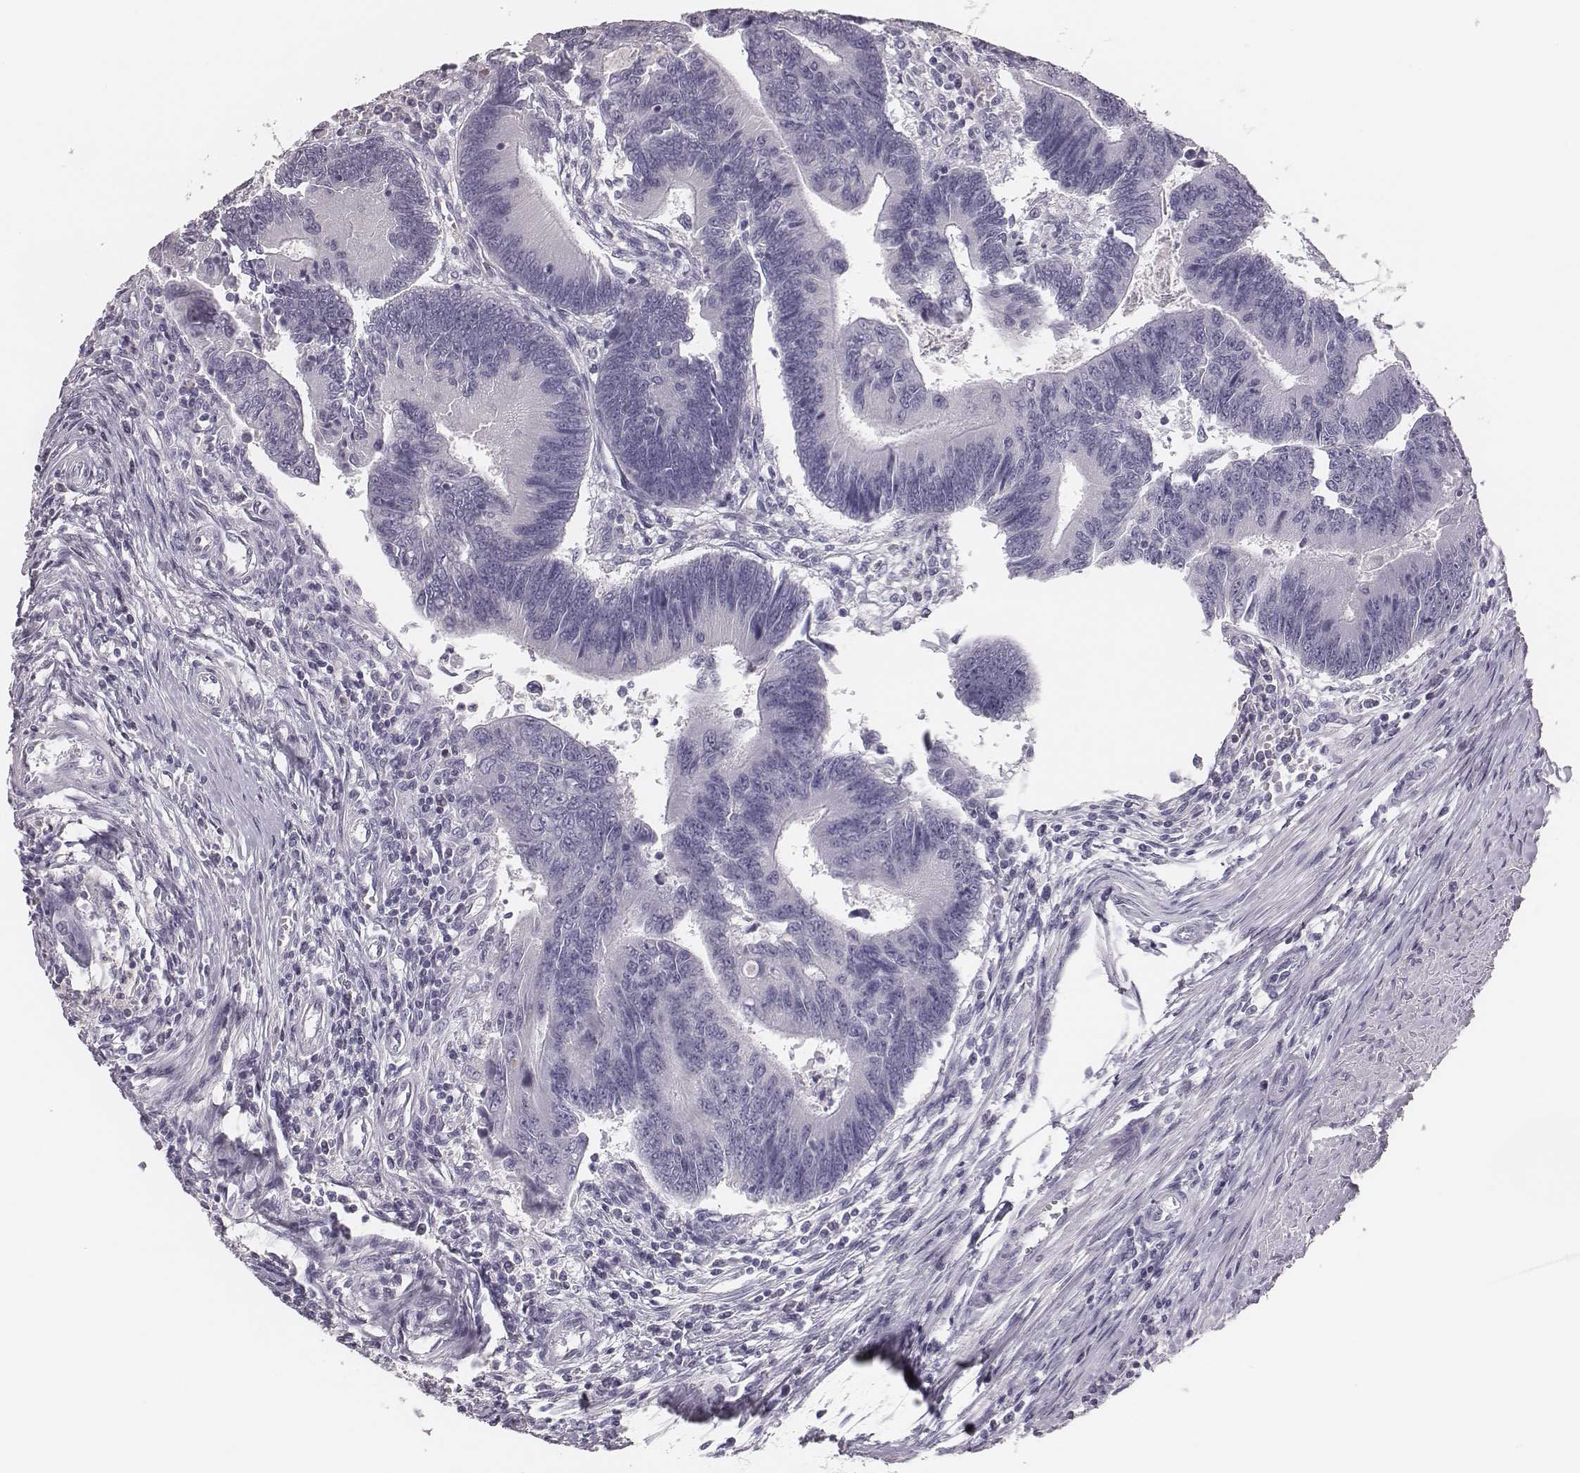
{"staining": {"intensity": "negative", "quantity": "none", "location": "none"}, "tissue": "colorectal cancer", "cell_type": "Tumor cells", "image_type": "cancer", "snomed": [{"axis": "morphology", "description": "Adenocarcinoma, NOS"}, {"axis": "topography", "description": "Colon"}], "caption": "Tumor cells are negative for brown protein staining in adenocarcinoma (colorectal).", "gene": "CSH1", "patient": {"sex": "female", "age": 67}}